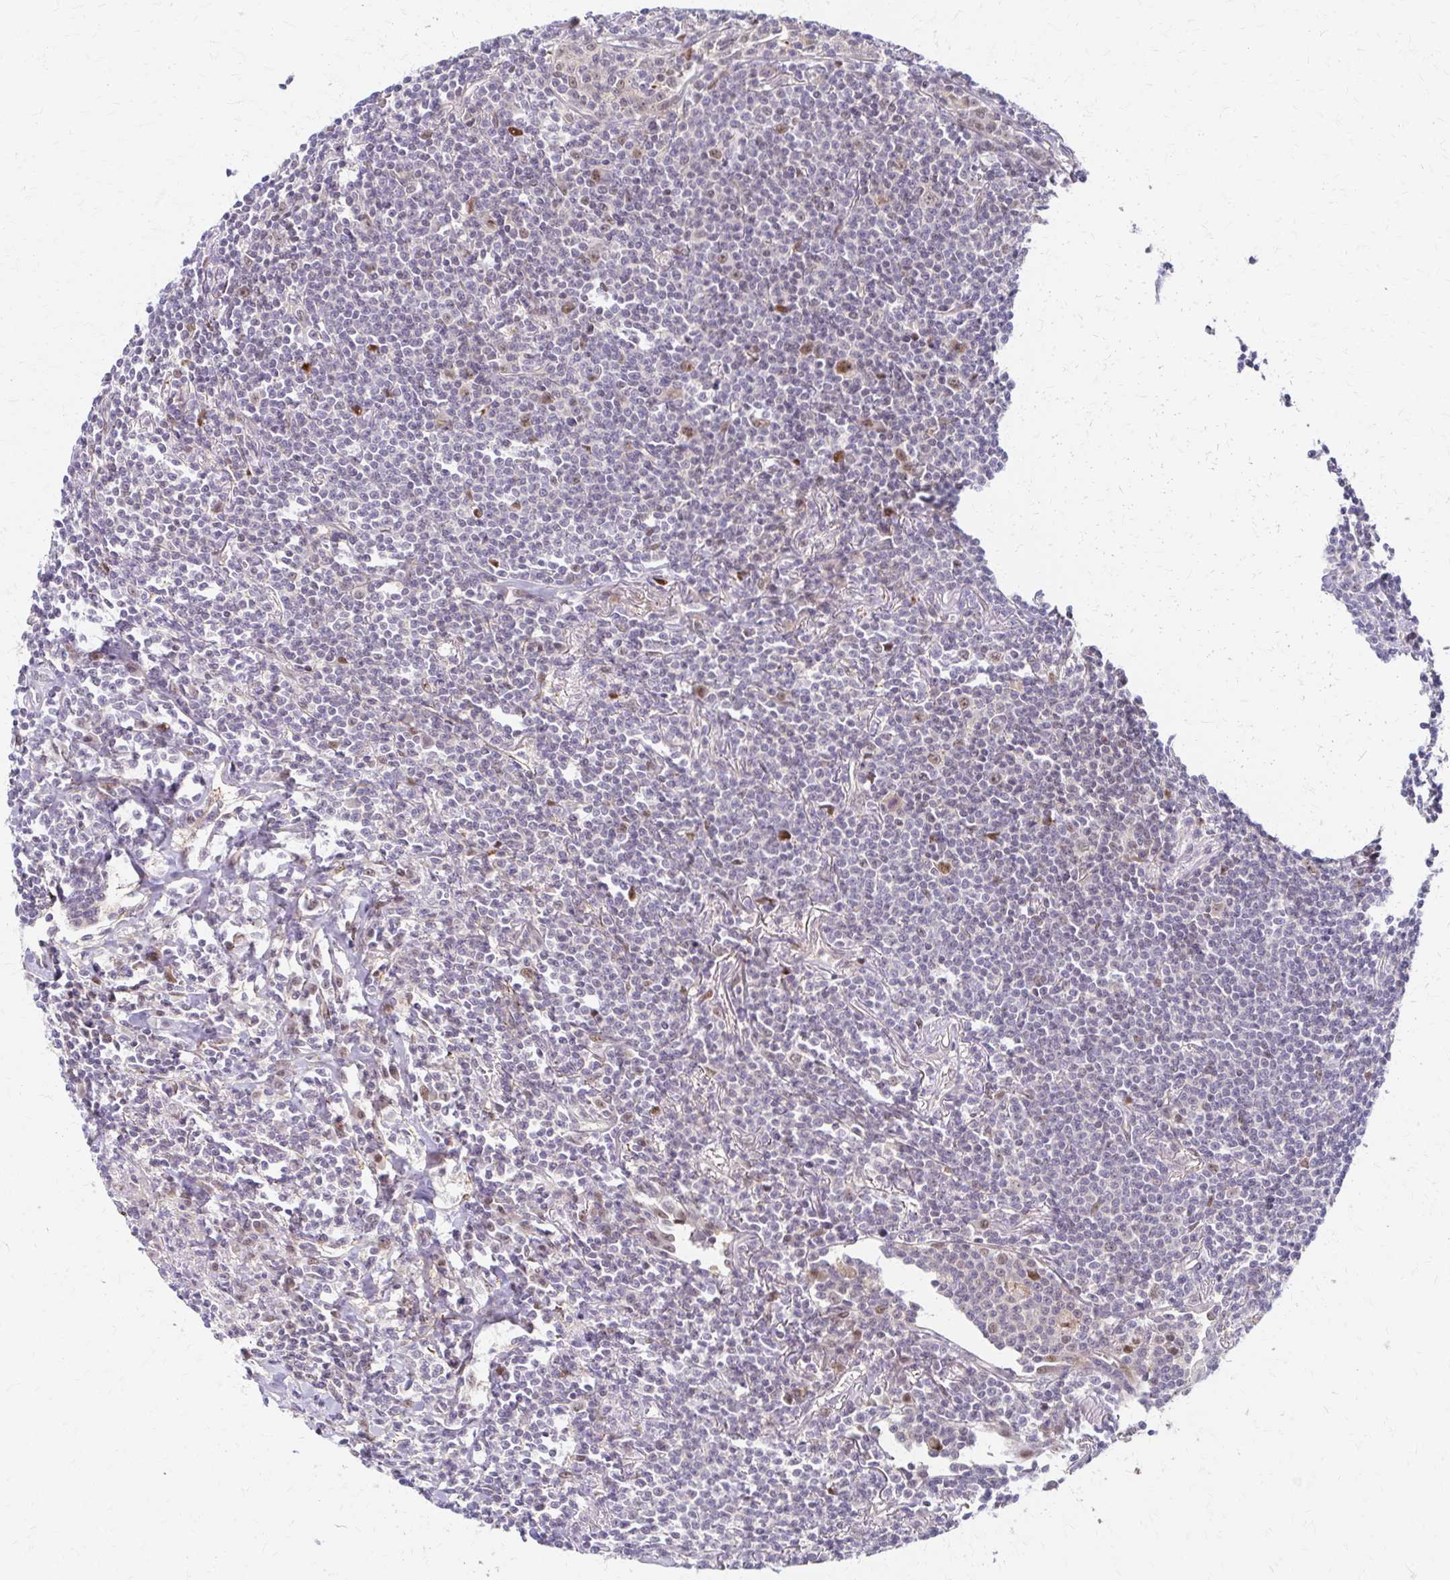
{"staining": {"intensity": "moderate", "quantity": "<25%", "location": "nuclear"}, "tissue": "lymphoma", "cell_type": "Tumor cells", "image_type": "cancer", "snomed": [{"axis": "morphology", "description": "Malignant lymphoma, non-Hodgkin's type, Low grade"}, {"axis": "topography", "description": "Lung"}], "caption": "A high-resolution photomicrograph shows IHC staining of lymphoma, which demonstrates moderate nuclear positivity in approximately <25% of tumor cells. (DAB = brown stain, brightfield microscopy at high magnification).", "gene": "PSMD7", "patient": {"sex": "female", "age": 71}}